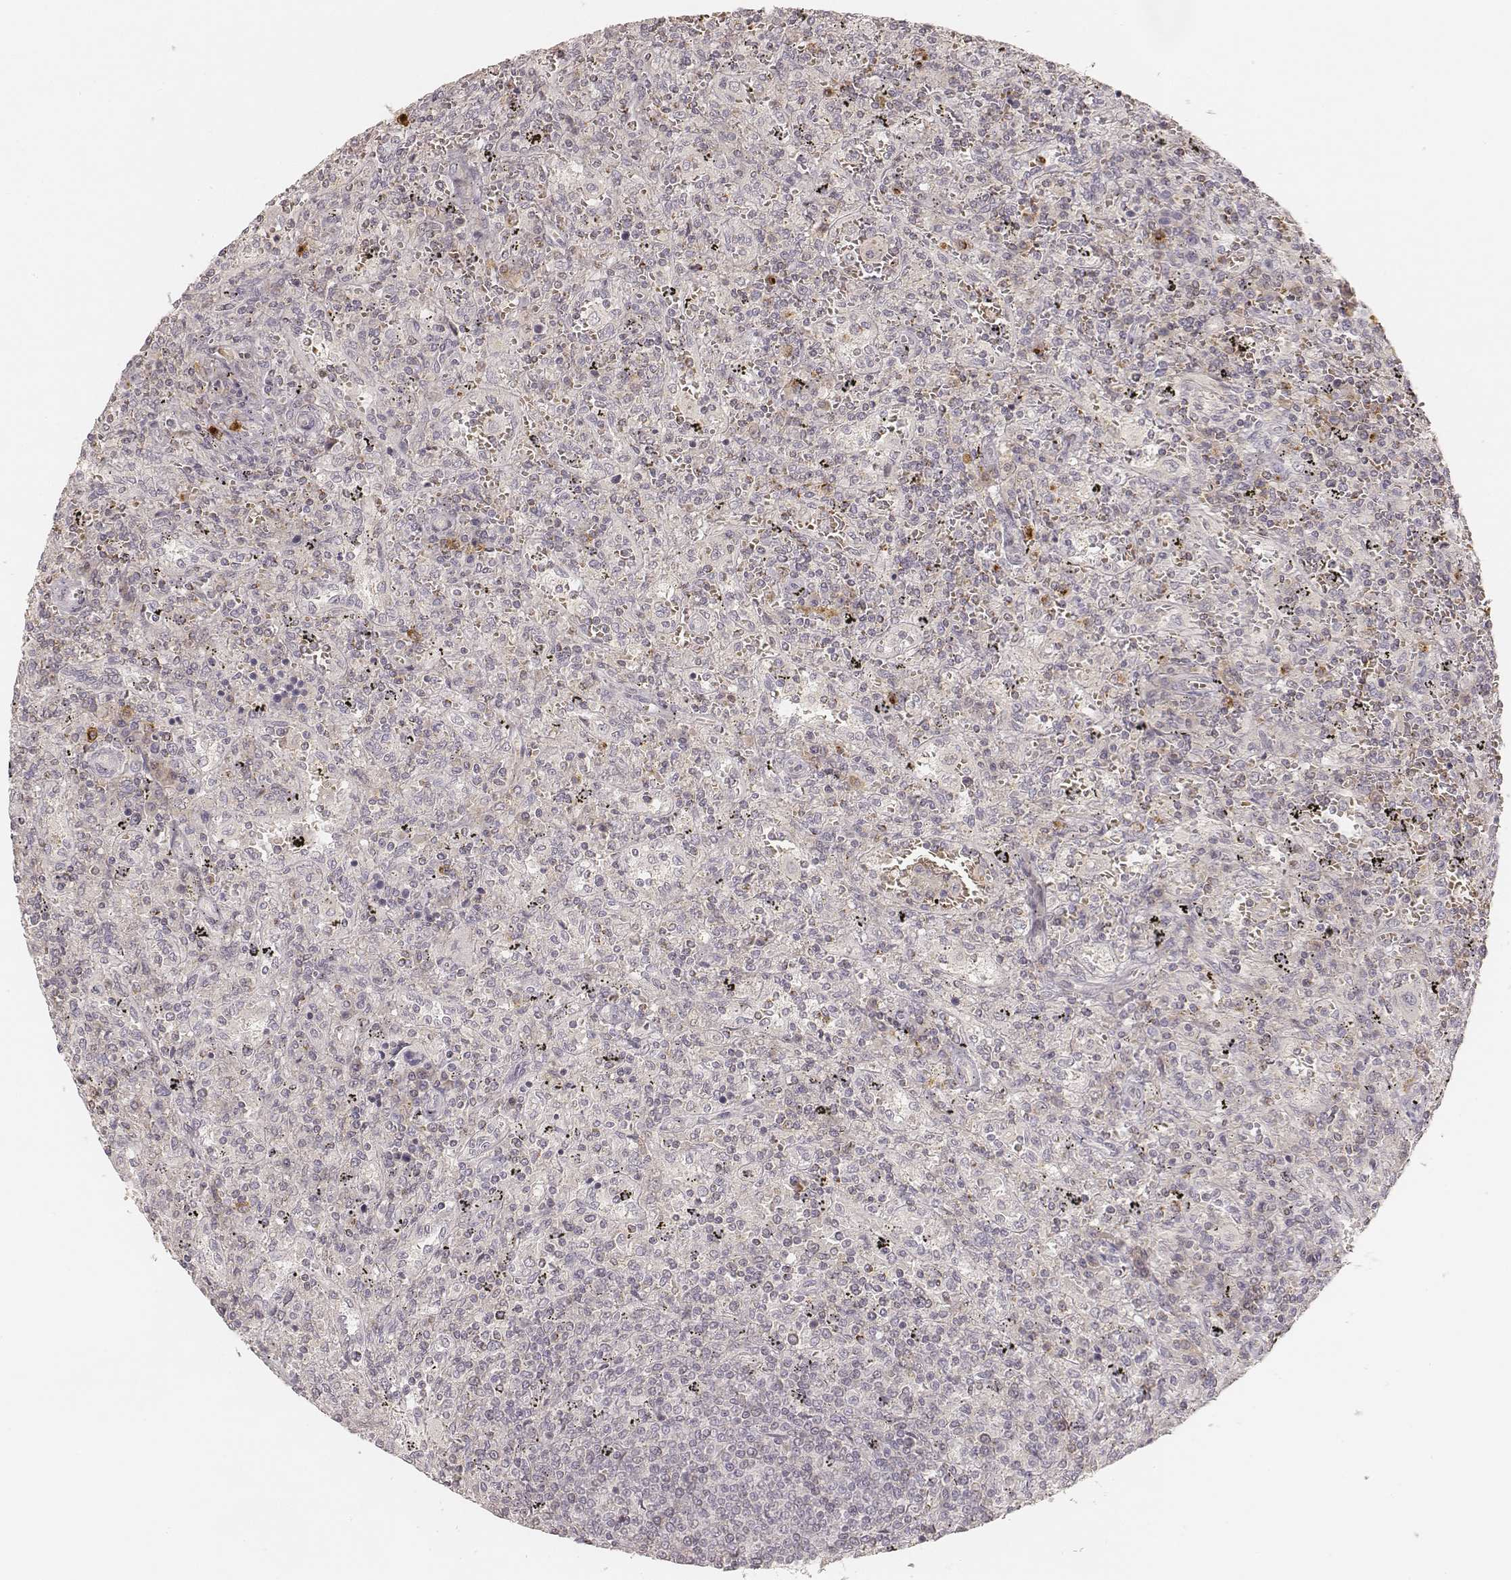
{"staining": {"intensity": "moderate", "quantity": "<25%", "location": "cytoplasmic/membranous"}, "tissue": "lymphoma", "cell_type": "Tumor cells", "image_type": "cancer", "snomed": [{"axis": "morphology", "description": "Malignant lymphoma, non-Hodgkin's type, Low grade"}, {"axis": "topography", "description": "Spleen"}], "caption": "Brown immunohistochemical staining in lymphoma demonstrates moderate cytoplasmic/membranous expression in about <25% of tumor cells.", "gene": "GORASP2", "patient": {"sex": "male", "age": 62}}